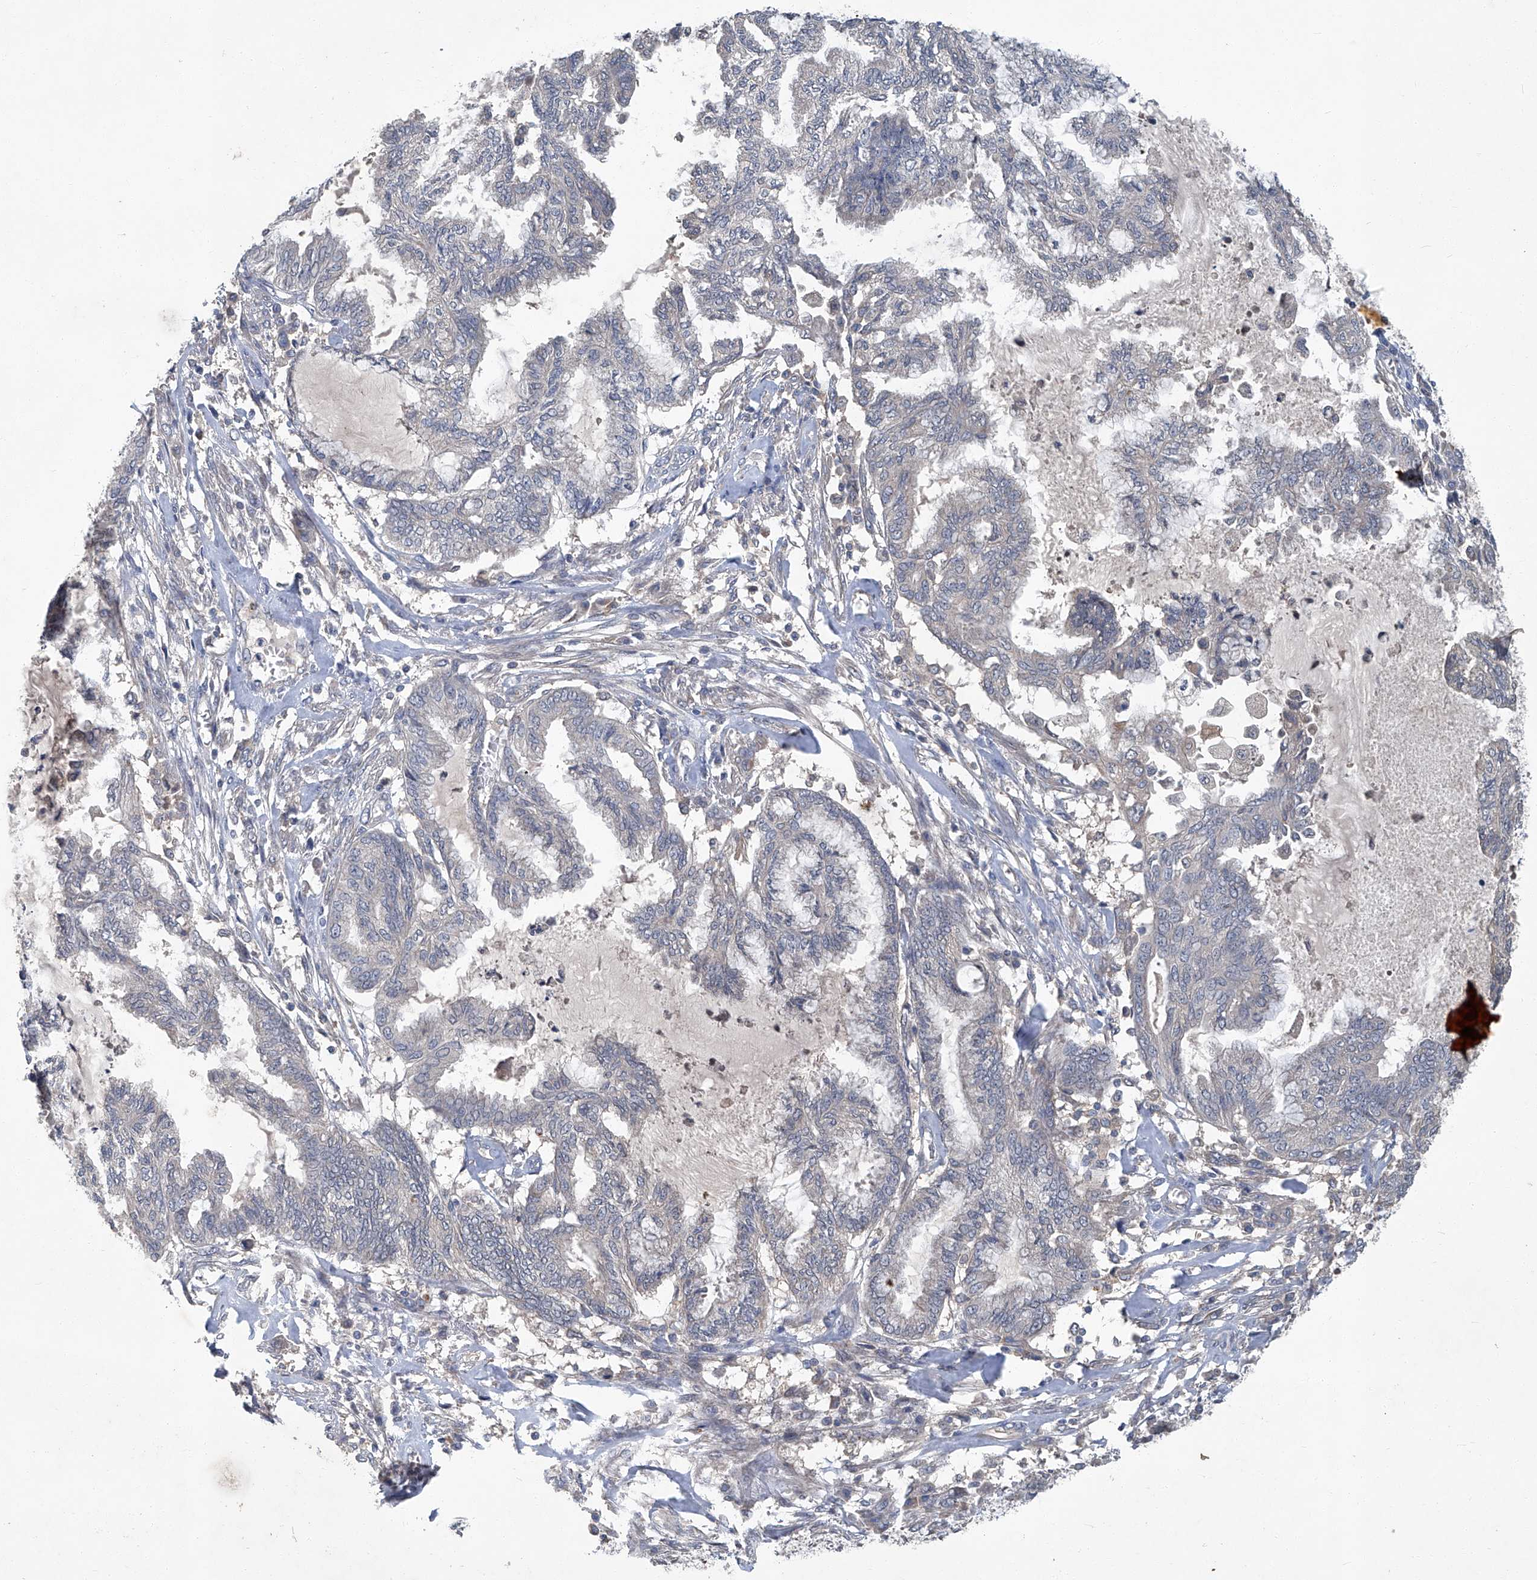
{"staining": {"intensity": "negative", "quantity": "none", "location": "none"}, "tissue": "endometrial cancer", "cell_type": "Tumor cells", "image_type": "cancer", "snomed": [{"axis": "morphology", "description": "Adenocarcinoma, NOS"}, {"axis": "topography", "description": "Endometrium"}], "caption": "There is no significant staining in tumor cells of endometrial adenocarcinoma. (Immunohistochemistry, brightfield microscopy, high magnification).", "gene": "ANKRD34A", "patient": {"sex": "female", "age": 86}}